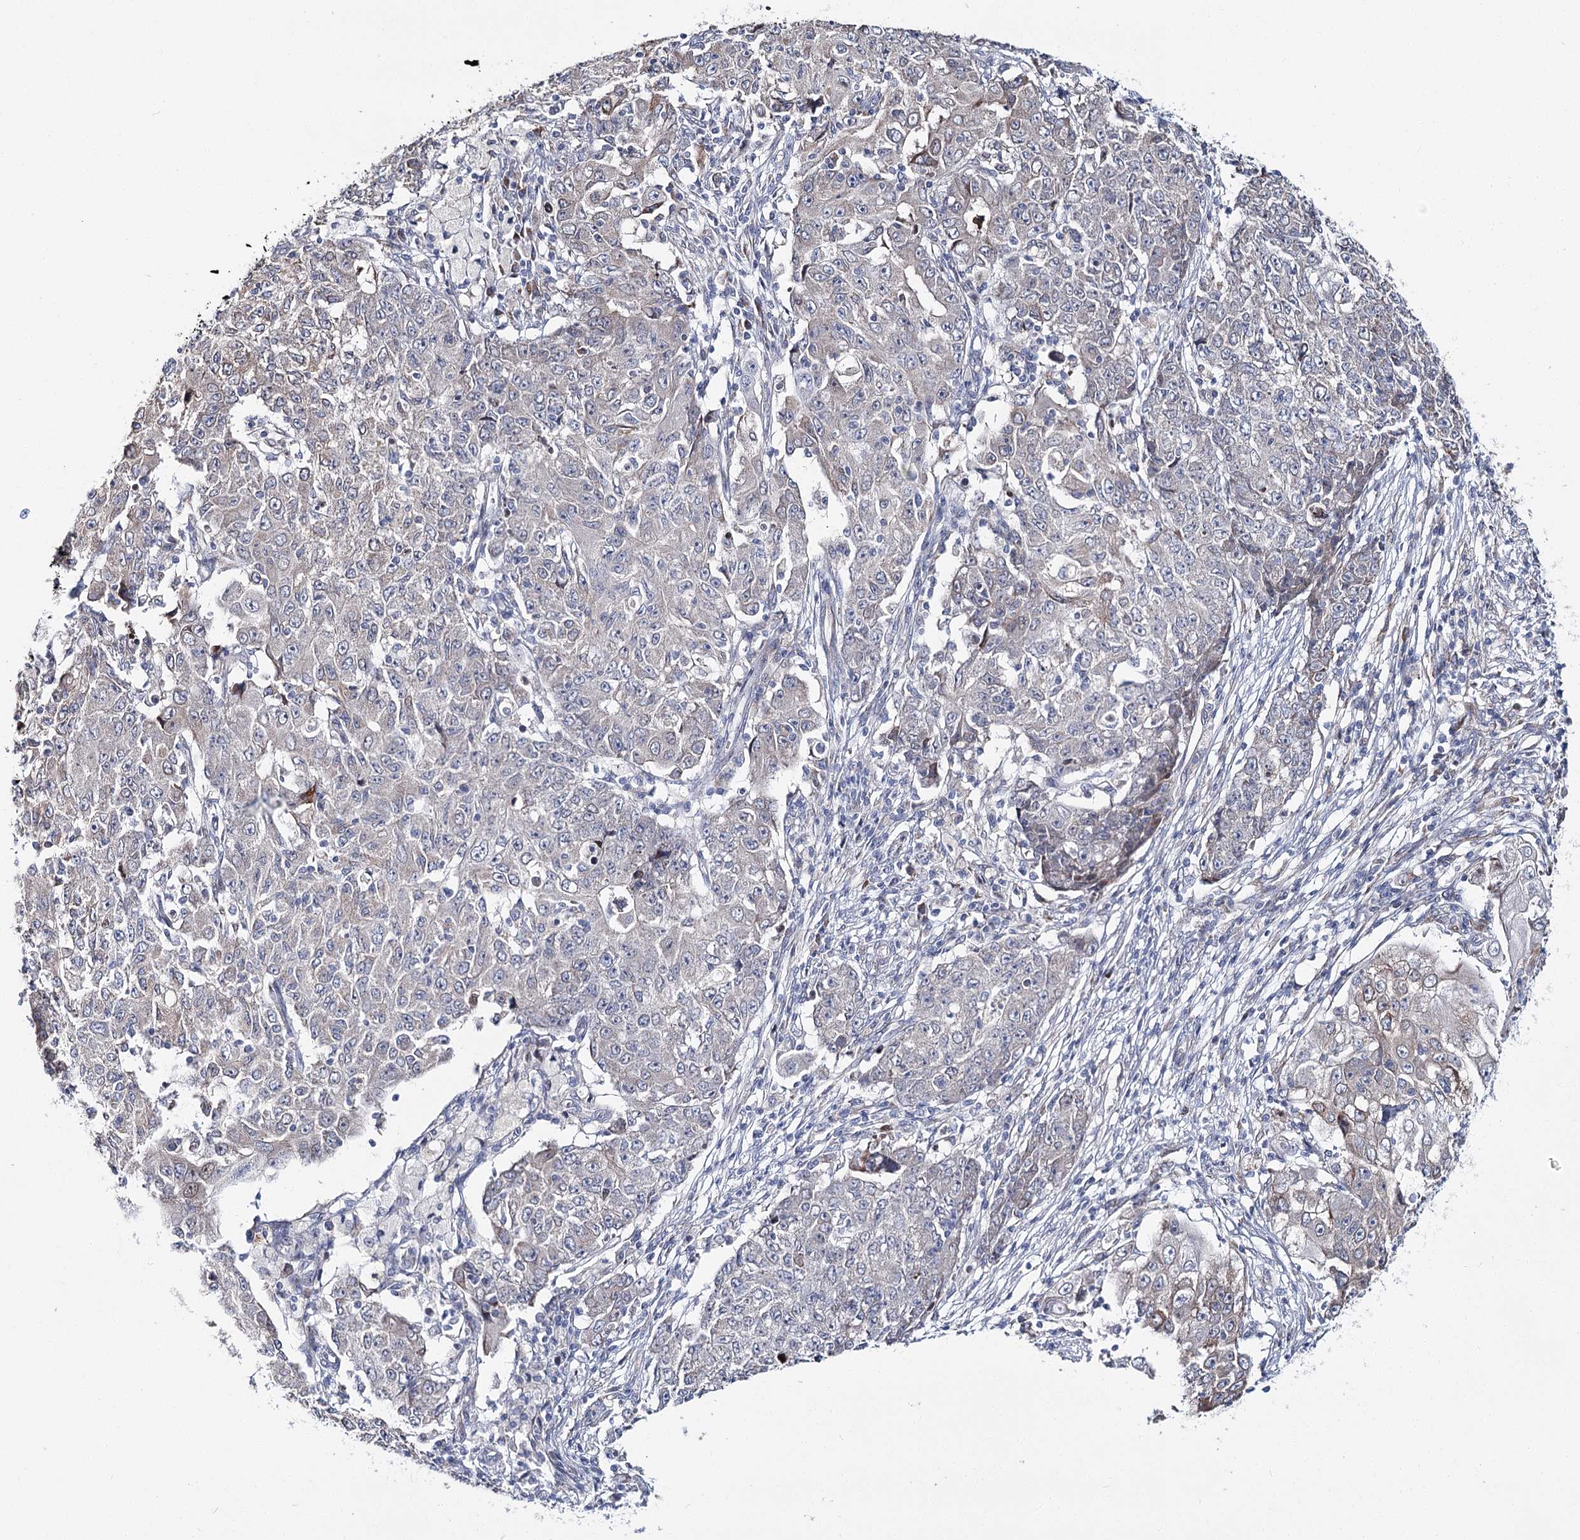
{"staining": {"intensity": "negative", "quantity": "none", "location": "none"}, "tissue": "ovarian cancer", "cell_type": "Tumor cells", "image_type": "cancer", "snomed": [{"axis": "morphology", "description": "Carcinoma, endometroid"}, {"axis": "topography", "description": "Ovary"}], "caption": "Image shows no significant protein staining in tumor cells of ovarian endometroid carcinoma.", "gene": "CPLANE1", "patient": {"sex": "female", "age": 42}}